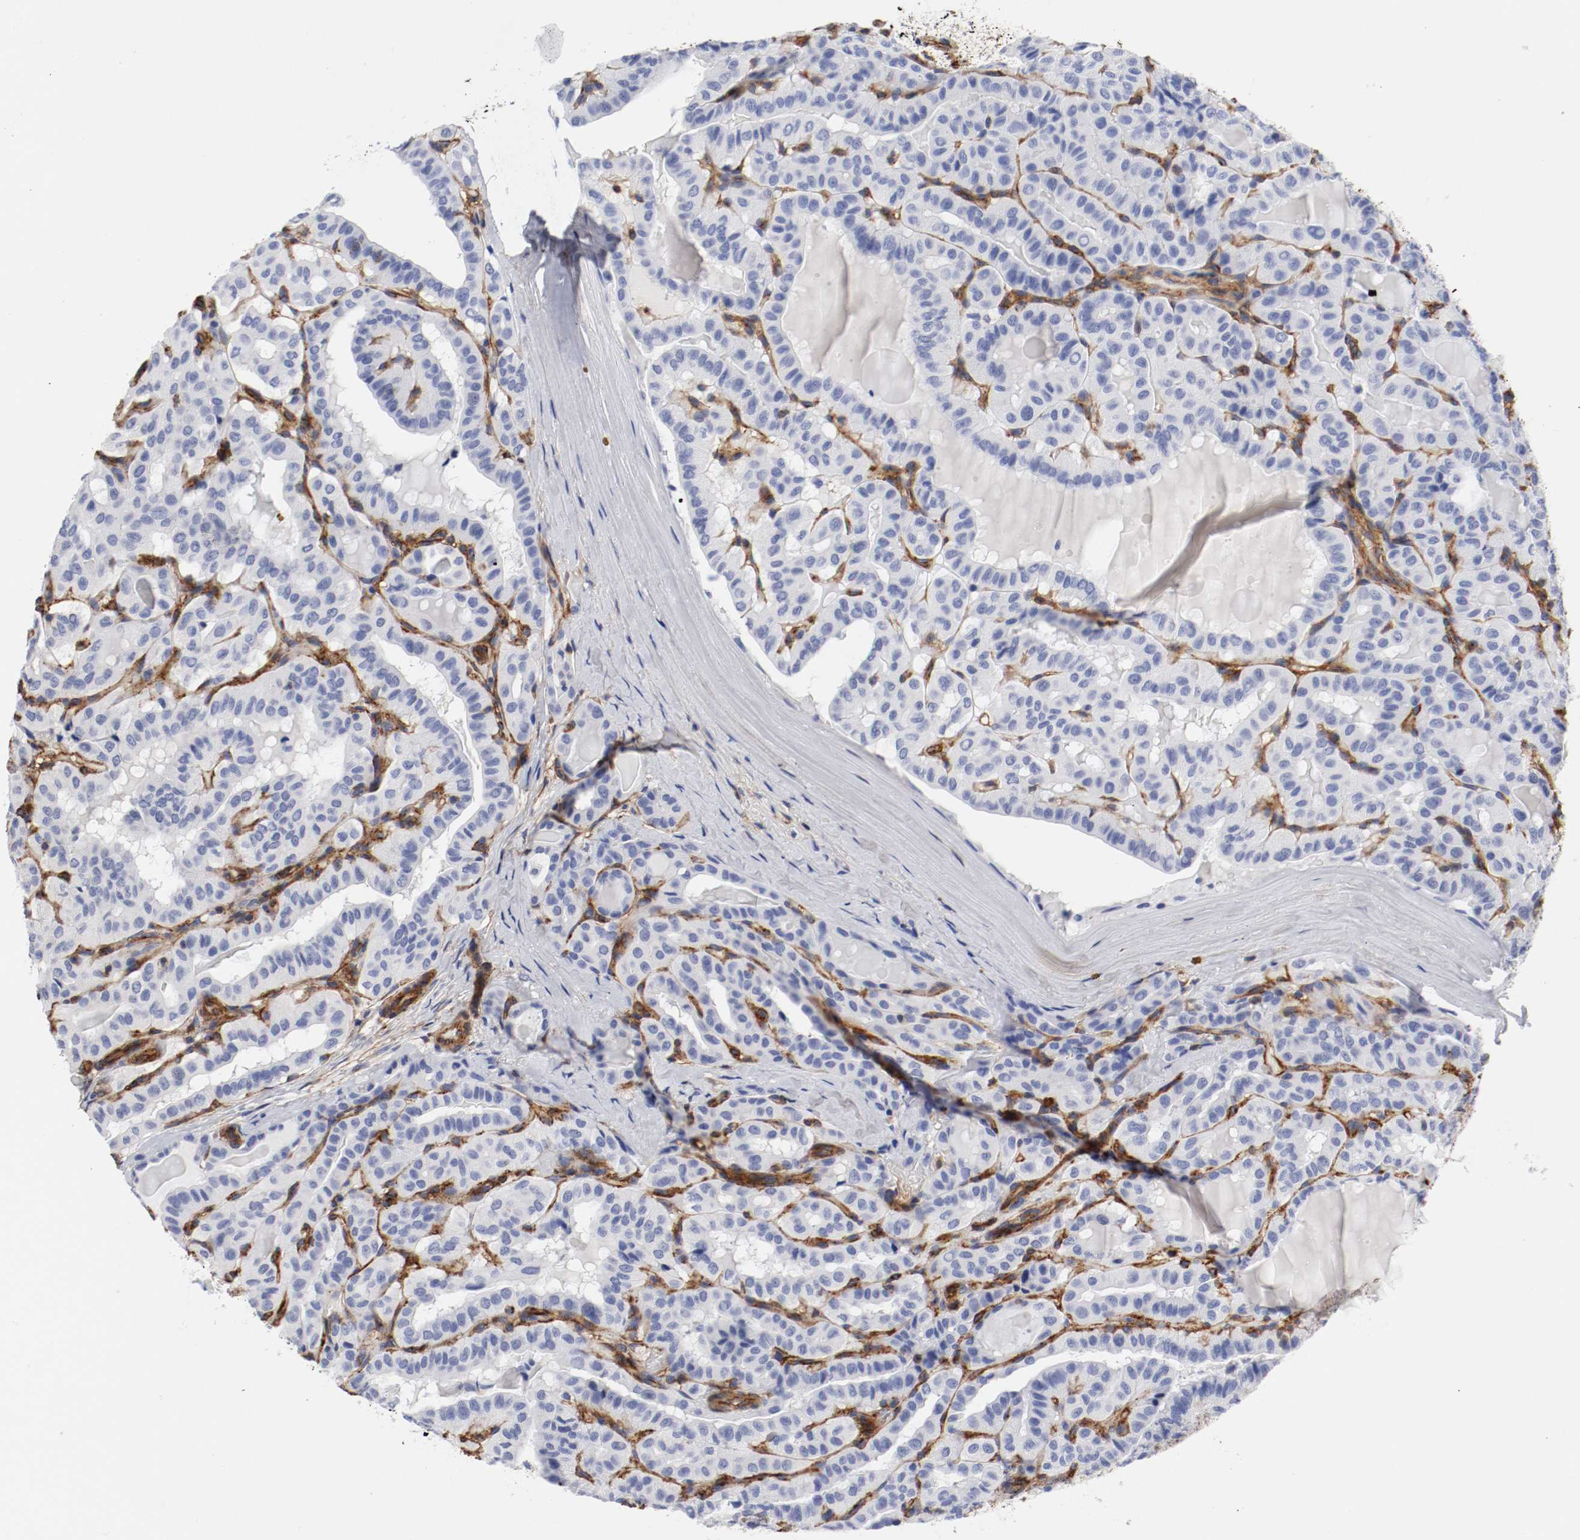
{"staining": {"intensity": "negative", "quantity": "none", "location": "none"}, "tissue": "thyroid cancer", "cell_type": "Tumor cells", "image_type": "cancer", "snomed": [{"axis": "morphology", "description": "Papillary adenocarcinoma, NOS"}, {"axis": "topography", "description": "Thyroid gland"}], "caption": "DAB immunohistochemical staining of thyroid cancer (papillary adenocarcinoma) exhibits no significant expression in tumor cells.", "gene": "IFITM1", "patient": {"sex": "male", "age": 77}}